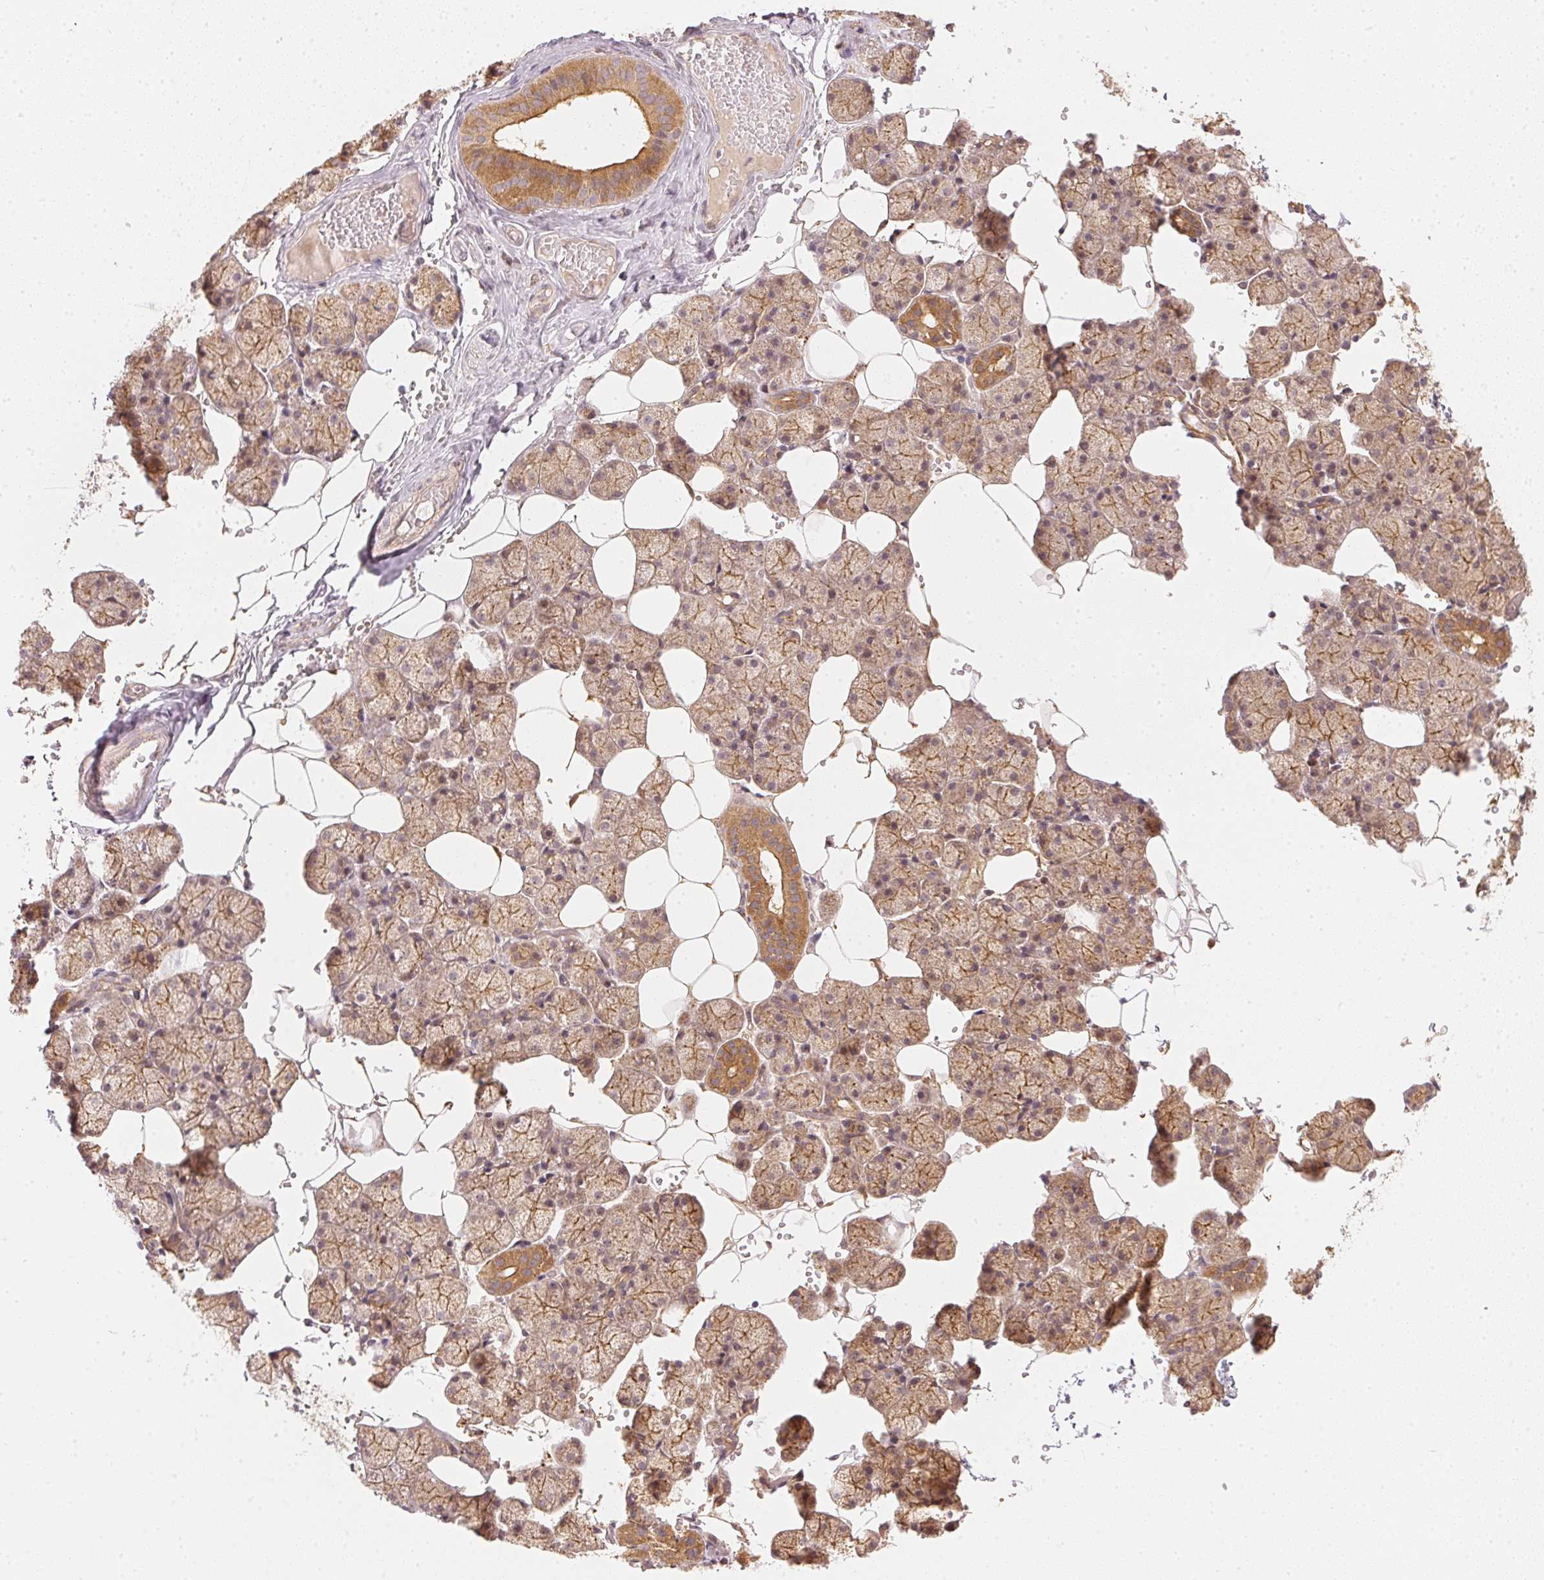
{"staining": {"intensity": "moderate", "quantity": ">75%", "location": "cytoplasmic/membranous"}, "tissue": "salivary gland", "cell_type": "Glandular cells", "image_type": "normal", "snomed": [{"axis": "morphology", "description": "Normal tissue, NOS"}, {"axis": "topography", "description": "Salivary gland"}], "caption": "The micrograph shows staining of benign salivary gland, revealing moderate cytoplasmic/membranous protein staining (brown color) within glandular cells. (brown staining indicates protein expression, while blue staining denotes nuclei).", "gene": "WDR54", "patient": {"sex": "male", "age": 38}}